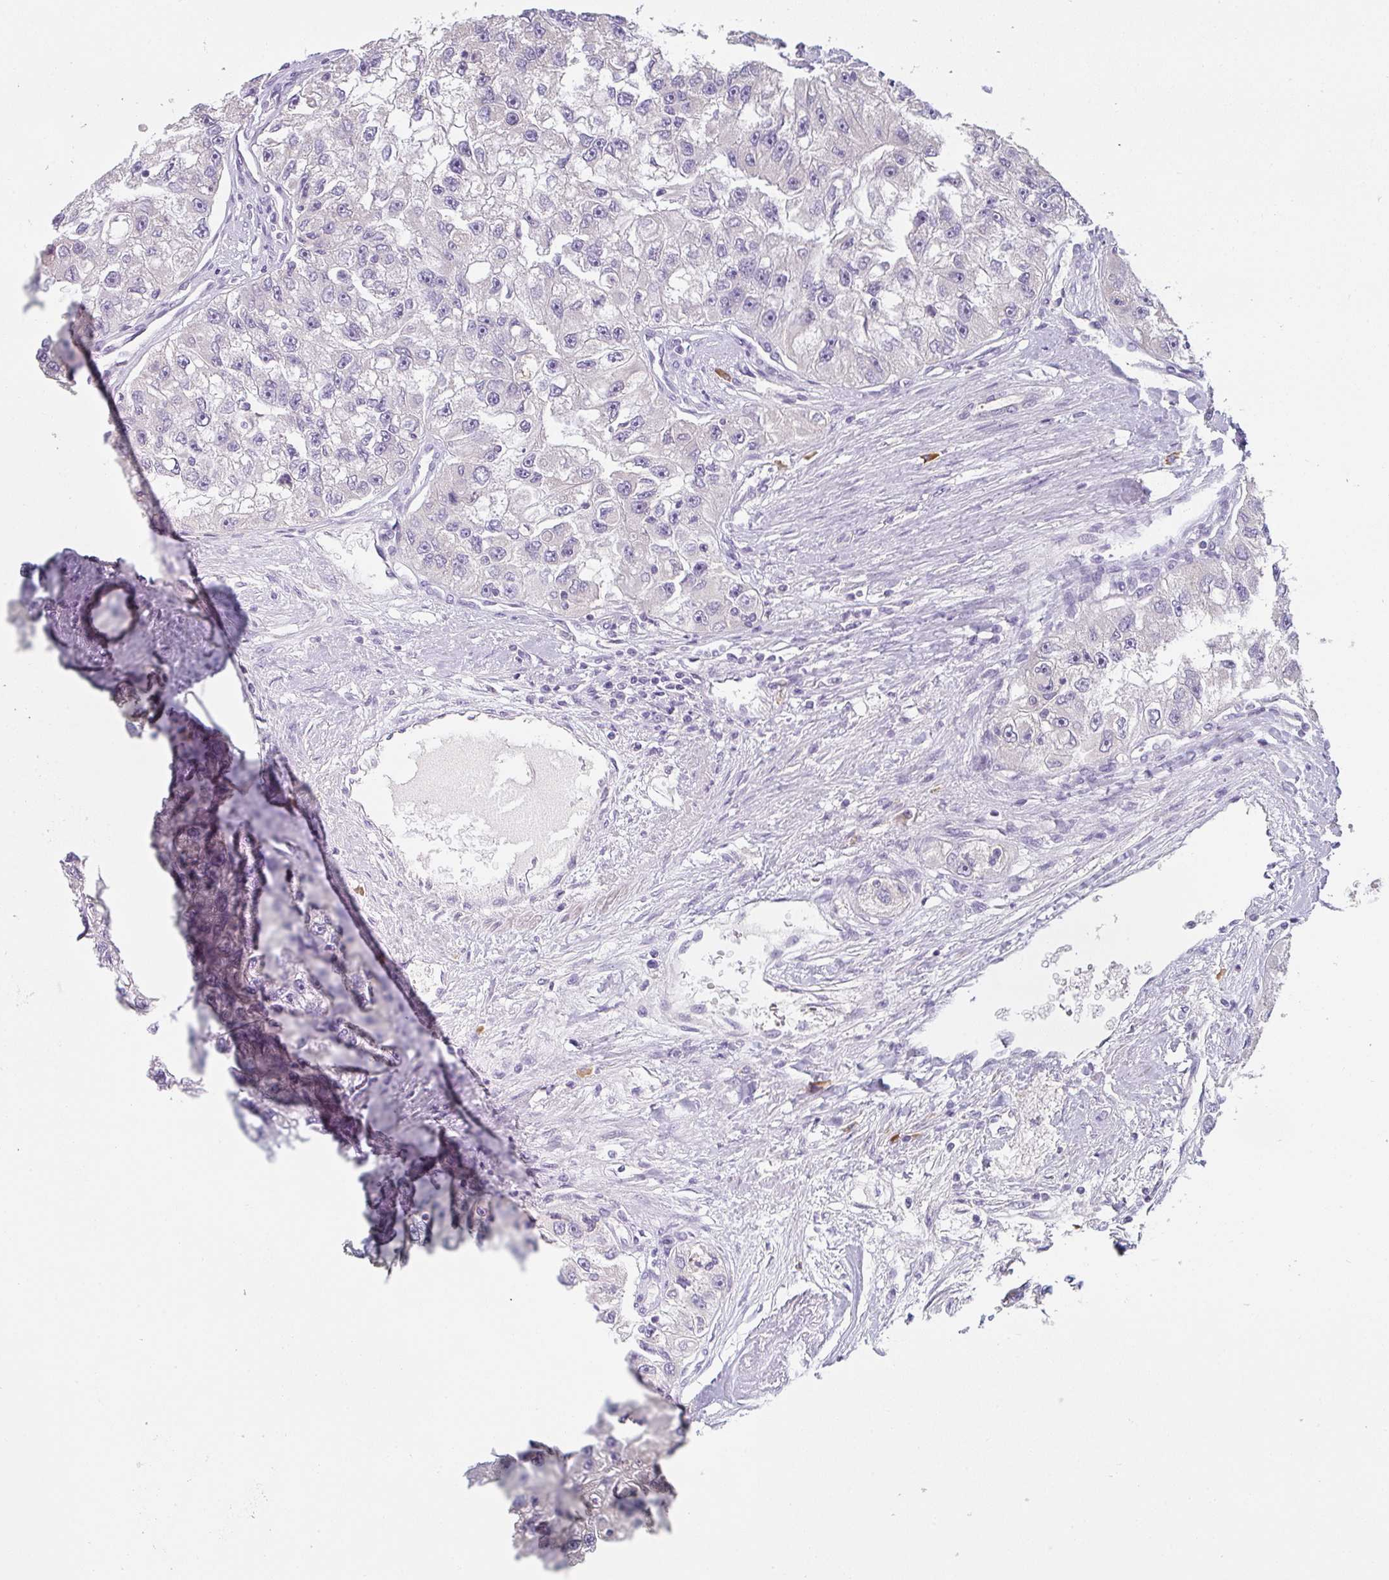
{"staining": {"intensity": "negative", "quantity": "none", "location": "none"}, "tissue": "renal cancer", "cell_type": "Tumor cells", "image_type": "cancer", "snomed": [{"axis": "morphology", "description": "Adenocarcinoma, NOS"}, {"axis": "topography", "description": "Kidney"}], "caption": "This is an IHC histopathology image of renal adenocarcinoma. There is no expression in tumor cells.", "gene": "ZNF215", "patient": {"sex": "male", "age": 63}}